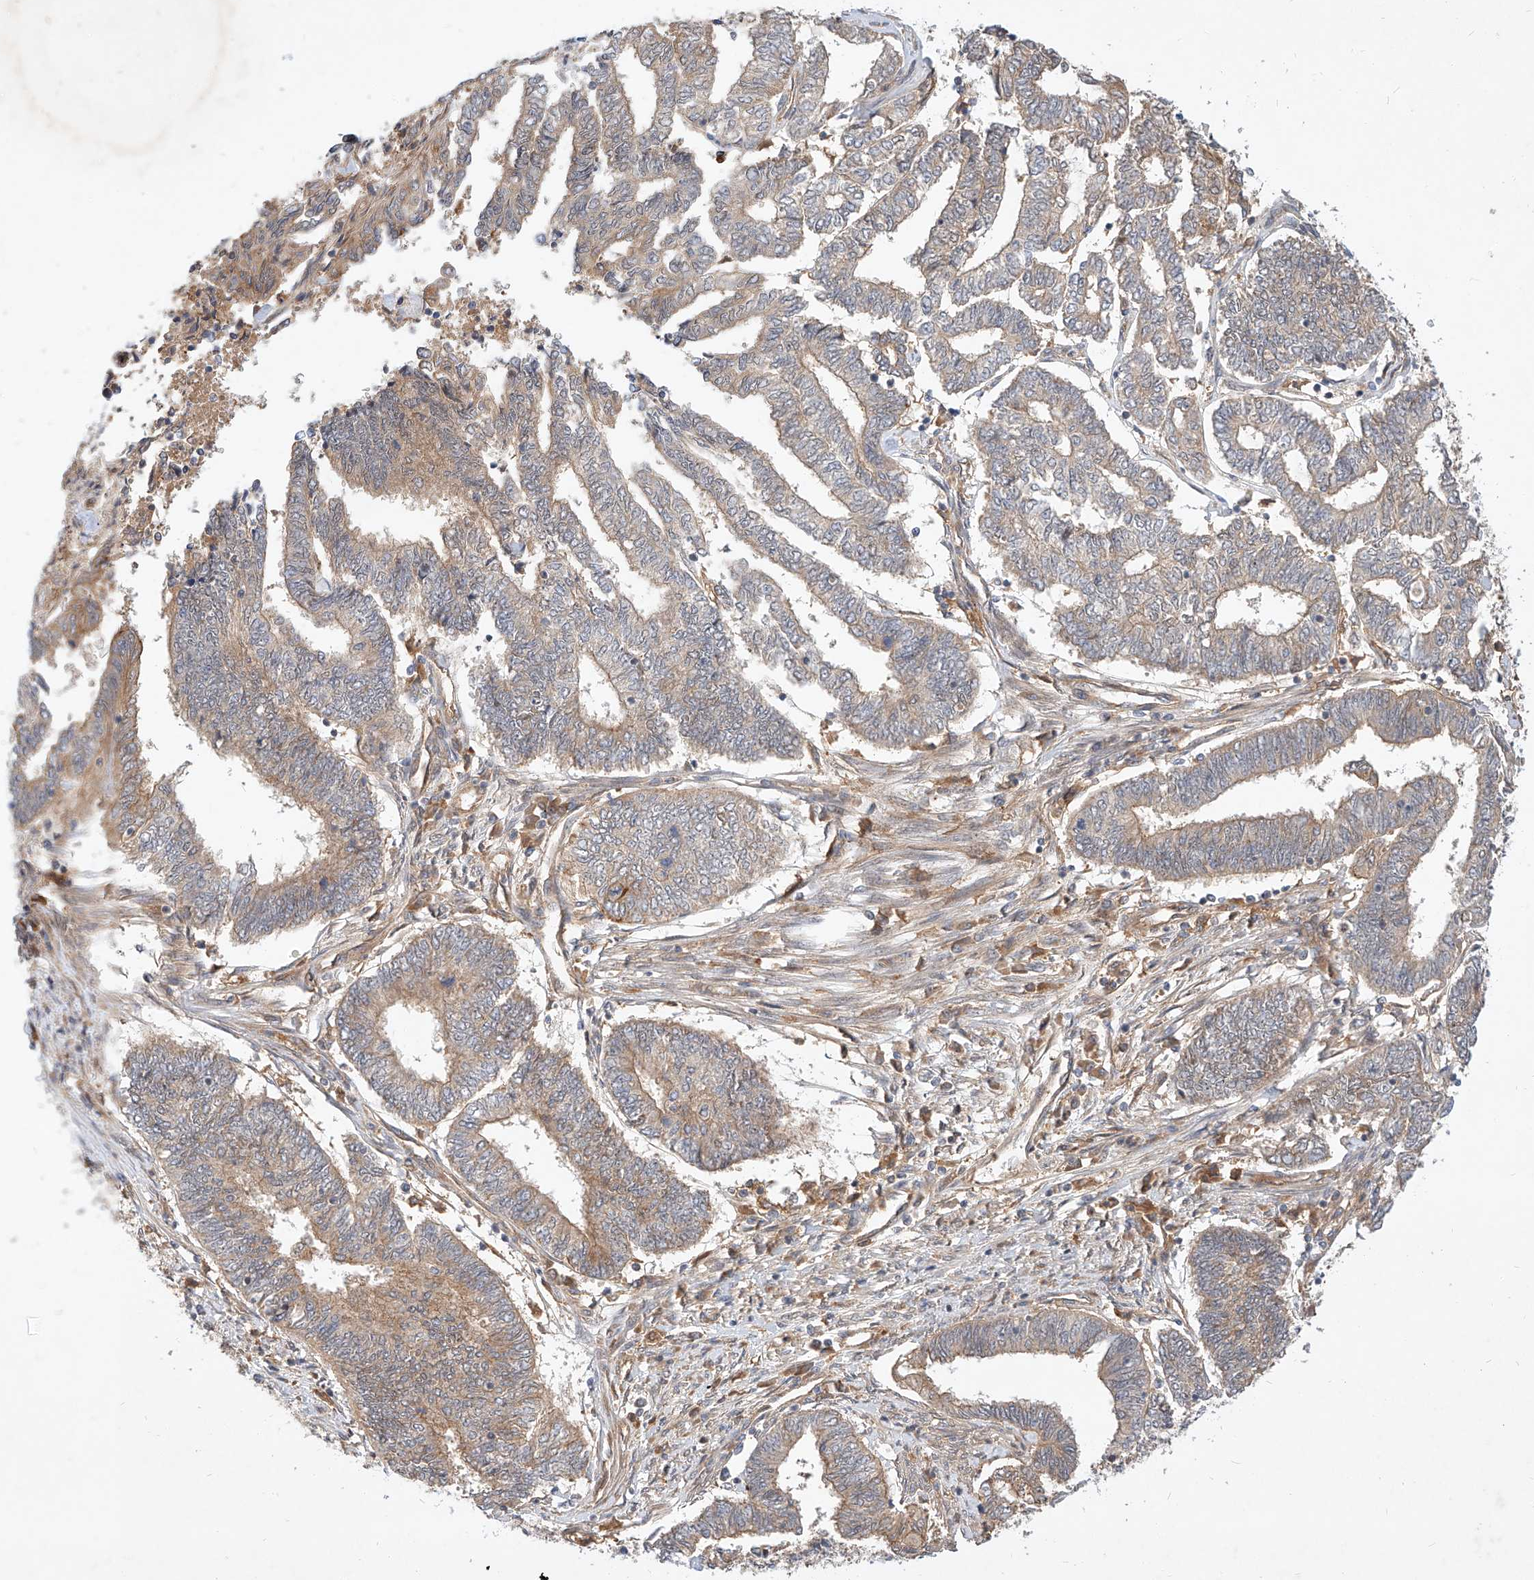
{"staining": {"intensity": "weak", "quantity": "25%-75%", "location": "cytoplasmic/membranous"}, "tissue": "endometrial cancer", "cell_type": "Tumor cells", "image_type": "cancer", "snomed": [{"axis": "morphology", "description": "Adenocarcinoma, NOS"}, {"axis": "topography", "description": "Uterus"}, {"axis": "topography", "description": "Endometrium"}], "caption": "Immunohistochemistry (DAB (3,3'-diaminobenzidine)) staining of endometrial cancer (adenocarcinoma) exhibits weak cytoplasmic/membranous protein staining in about 25%-75% of tumor cells. Using DAB (3,3'-diaminobenzidine) (brown) and hematoxylin (blue) stains, captured at high magnification using brightfield microscopy.", "gene": "NFAM1", "patient": {"sex": "female", "age": 70}}